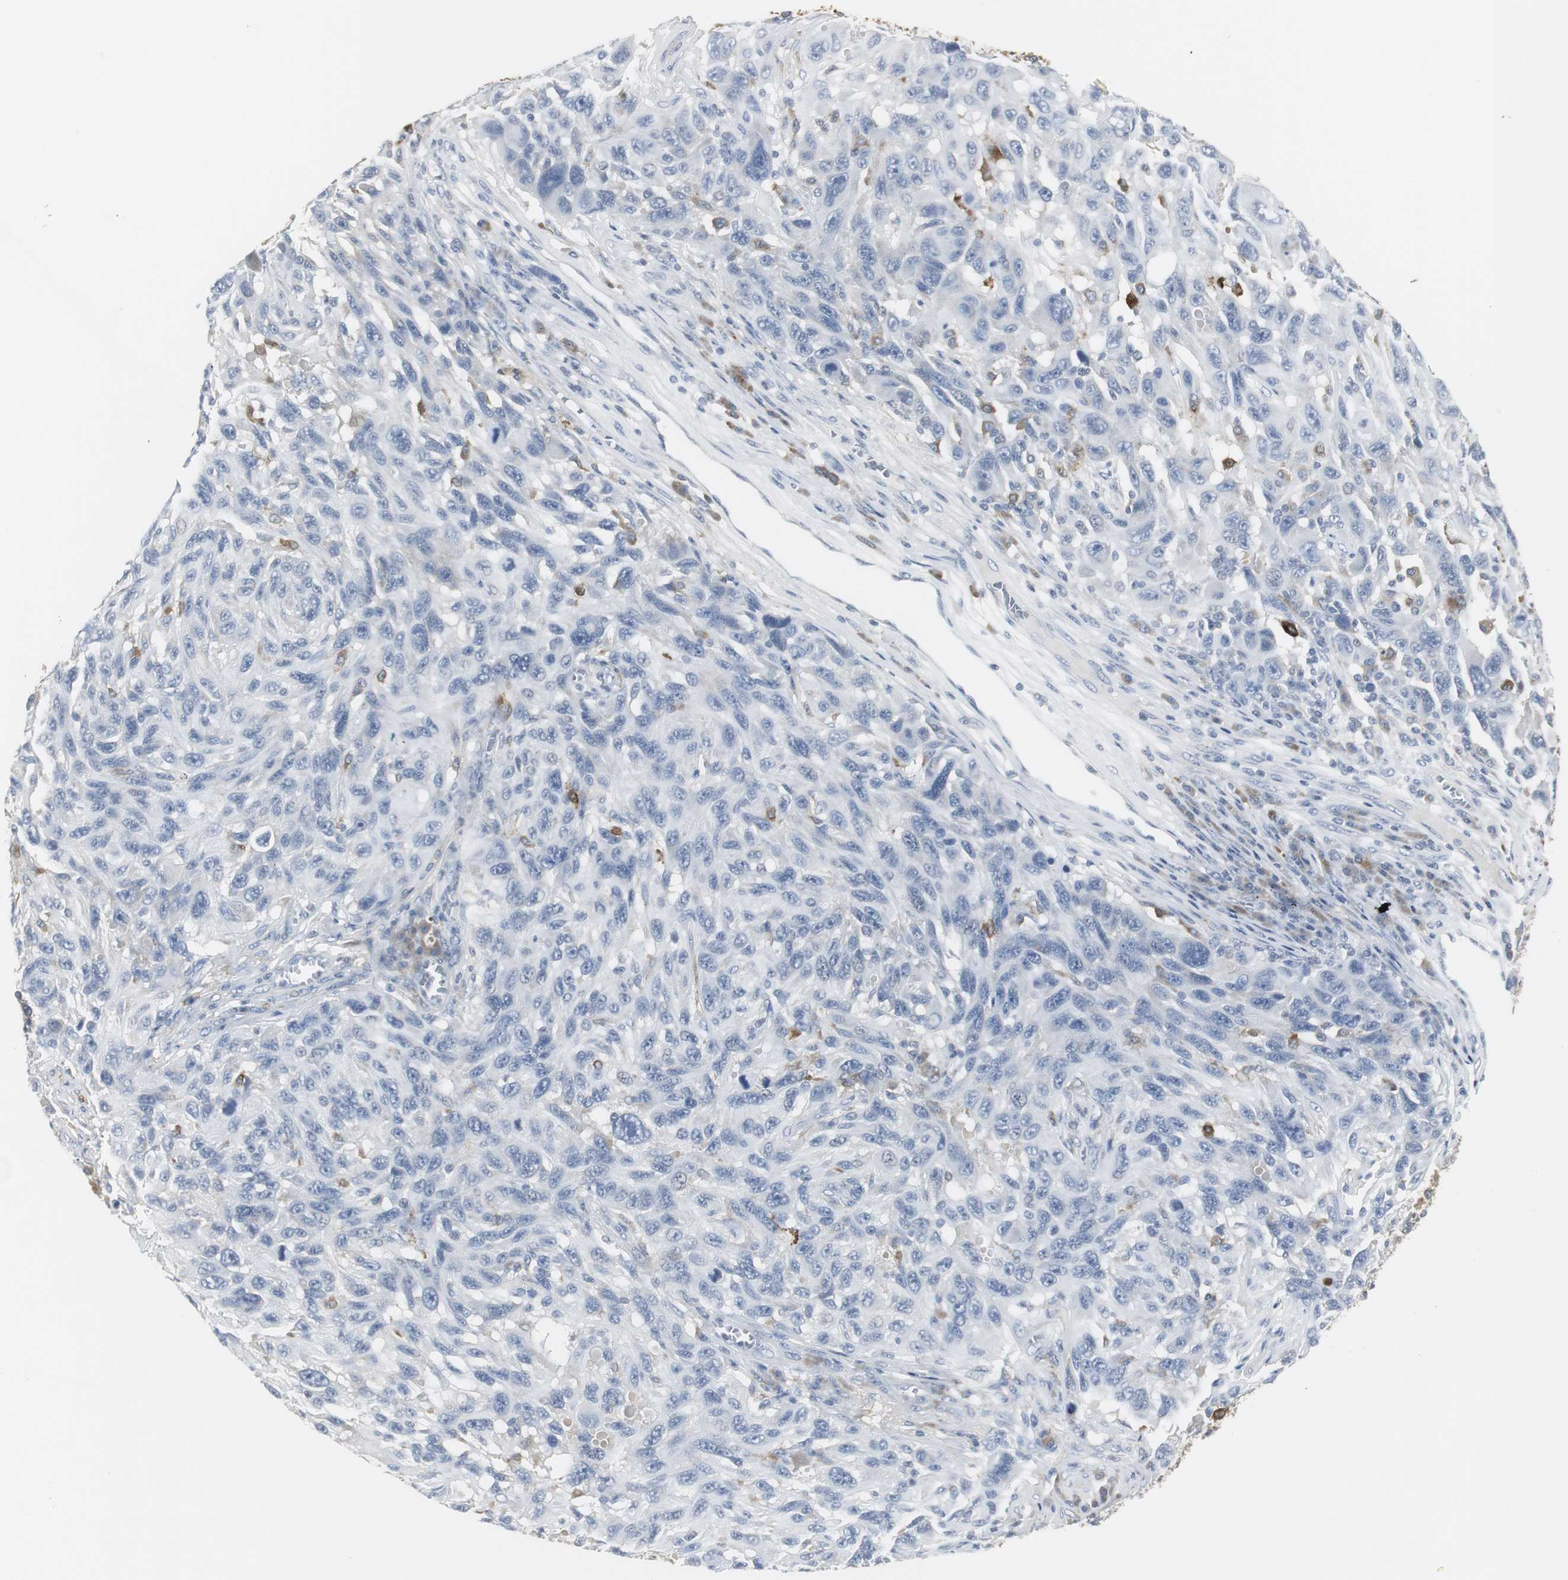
{"staining": {"intensity": "negative", "quantity": "none", "location": "none"}, "tissue": "melanoma", "cell_type": "Tumor cells", "image_type": "cancer", "snomed": [{"axis": "morphology", "description": "Malignant melanoma, NOS"}, {"axis": "topography", "description": "Skin"}], "caption": "Tumor cells are negative for brown protein staining in malignant melanoma. (DAB (3,3'-diaminobenzidine) immunohistochemistry (IHC), high magnification).", "gene": "PI15", "patient": {"sex": "male", "age": 53}}